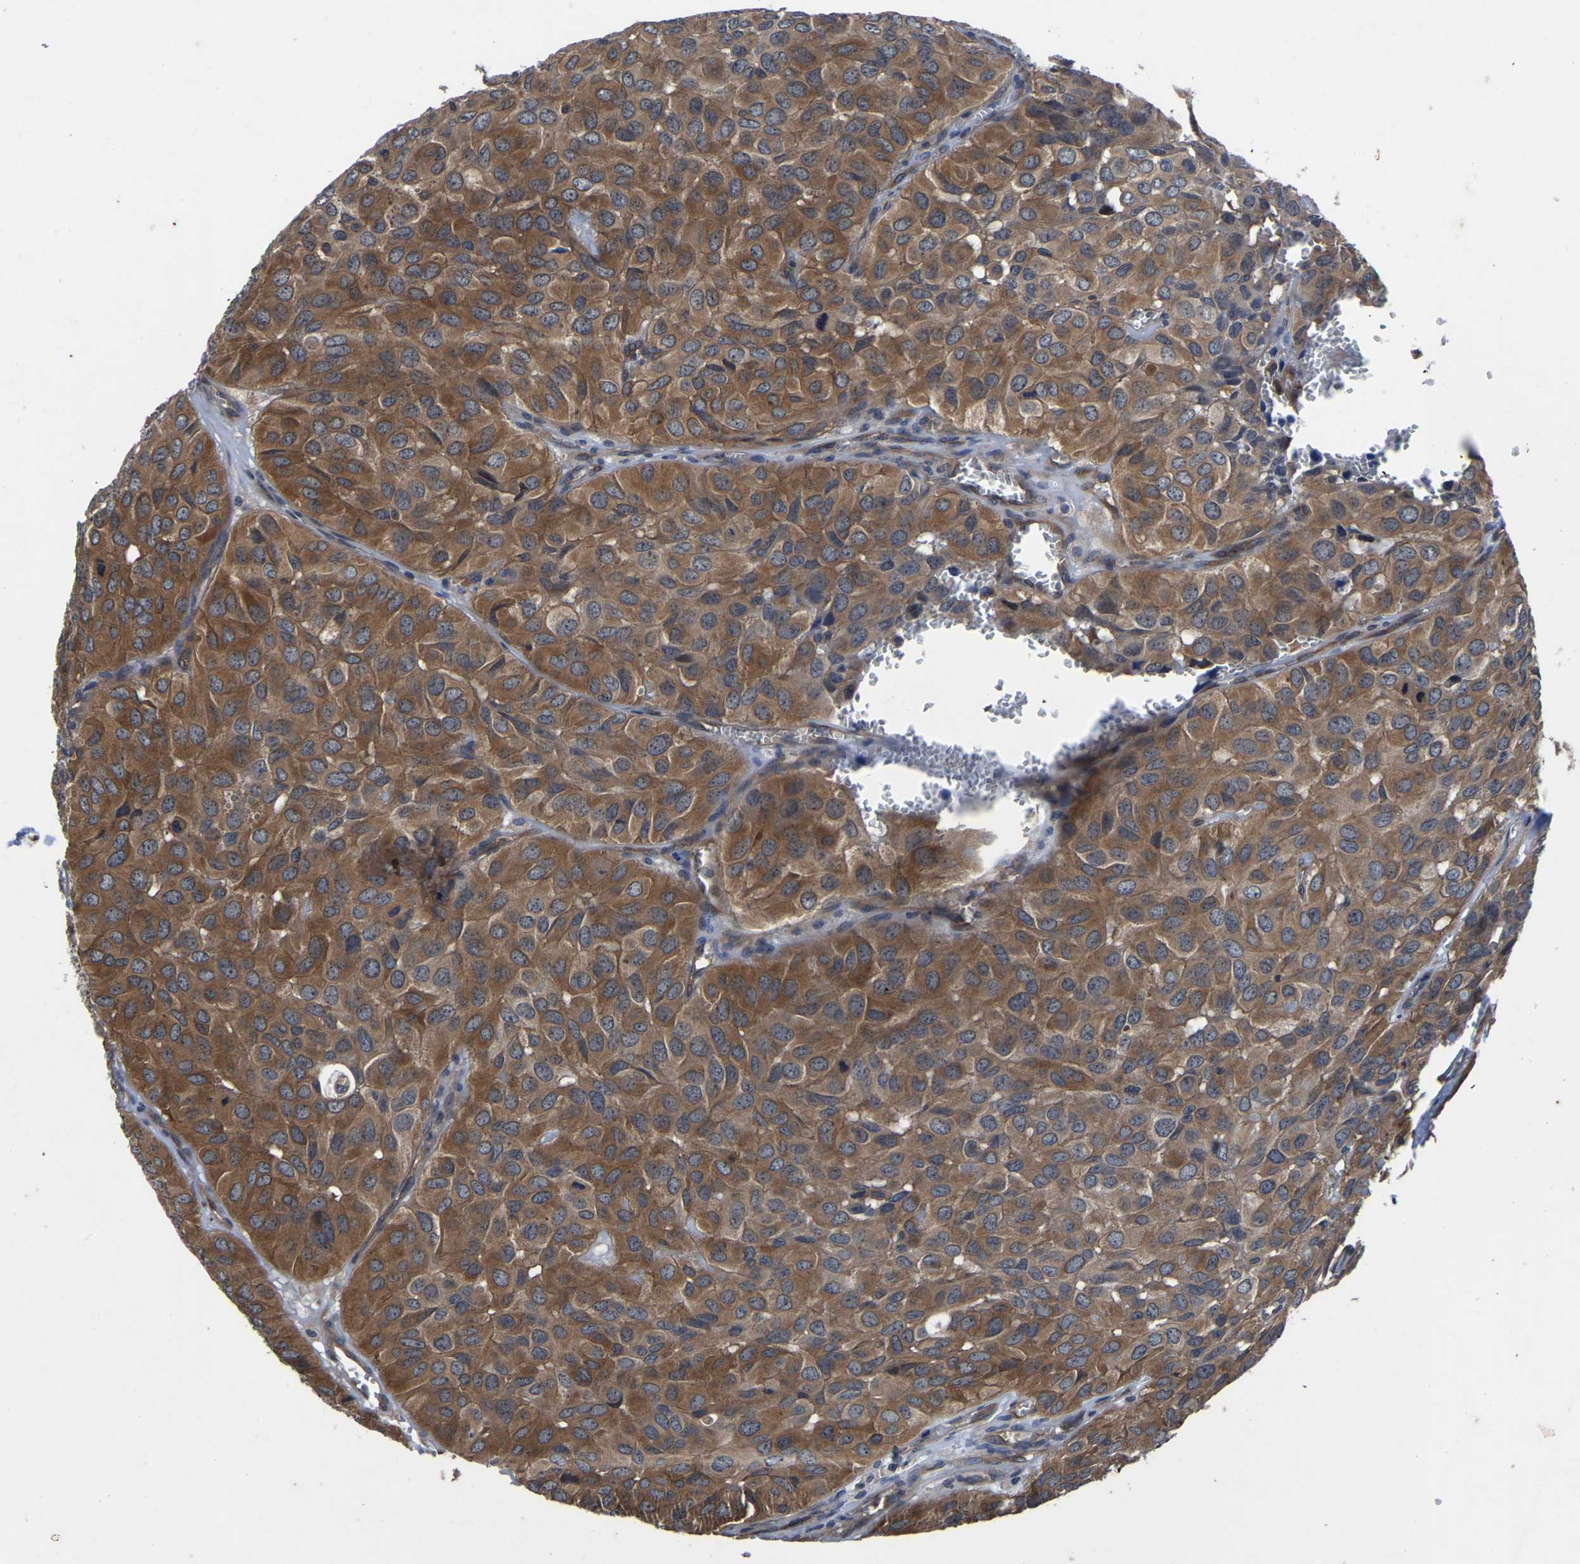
{"staining": {"intensity": "moderate", "quantity": ">75%", "location": "cytoplasmic/membranous"}, "tissue": "head and neck cancer", "cell_type": "Tumor cells", "image_type": "cancer", "snomed": [{"axis": "morphology", "description": "Adenocarcinoma, NOS"}, {"axis": "topography", "description": "Salivary gland, NOS"}, {"axis": "topography", "description": "Head-Neck"}], "caption": "High-power microscopy captured an immunohistochemistry (IHC) histopathology image of head and neck cancer (adenocarcinoma), revealing moderate cytoplasmic/membranous expression in approximately >75% of tumor cells.", "gene": "FGD5", "patient": {"sex": "female", "age": 76}}